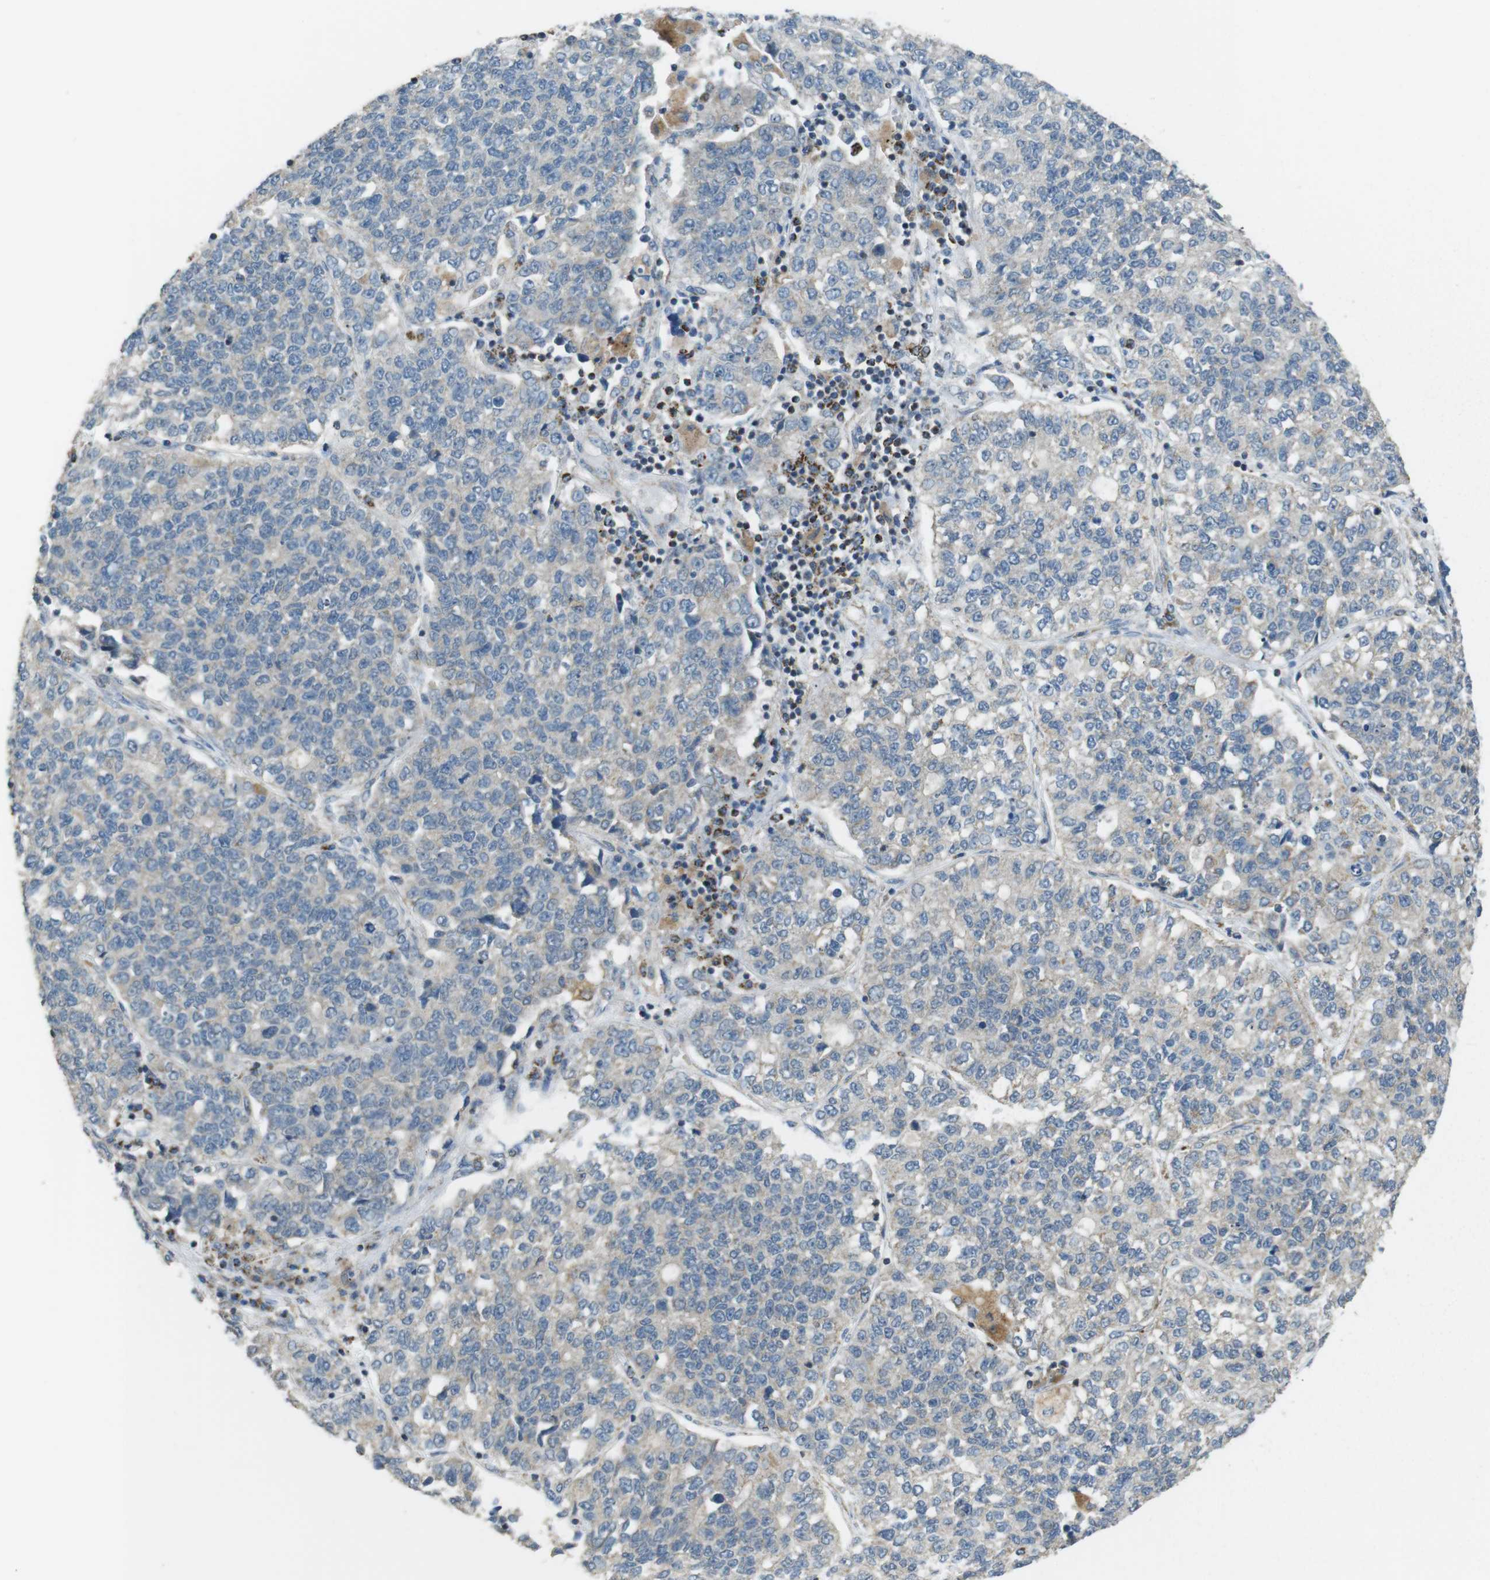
{"staining": {"intensity": "negative", "quantity": "none", "location": "none"}, "tissue": "lung cancer", "cell_type": "Tumor cells", "image_type": "cancer", "snomed": [{"axis": "morphology", "description": "Adenocarcinoma, NOS"}, {"axis": "topography", "description": "Lung"}], "caption": "Immunohistochemical staining of lung adenocarcinoma exhibits no significant staining in tumor cells.", "gene": "CALHM2", "patient": {"sex": "male", "age": 49}}